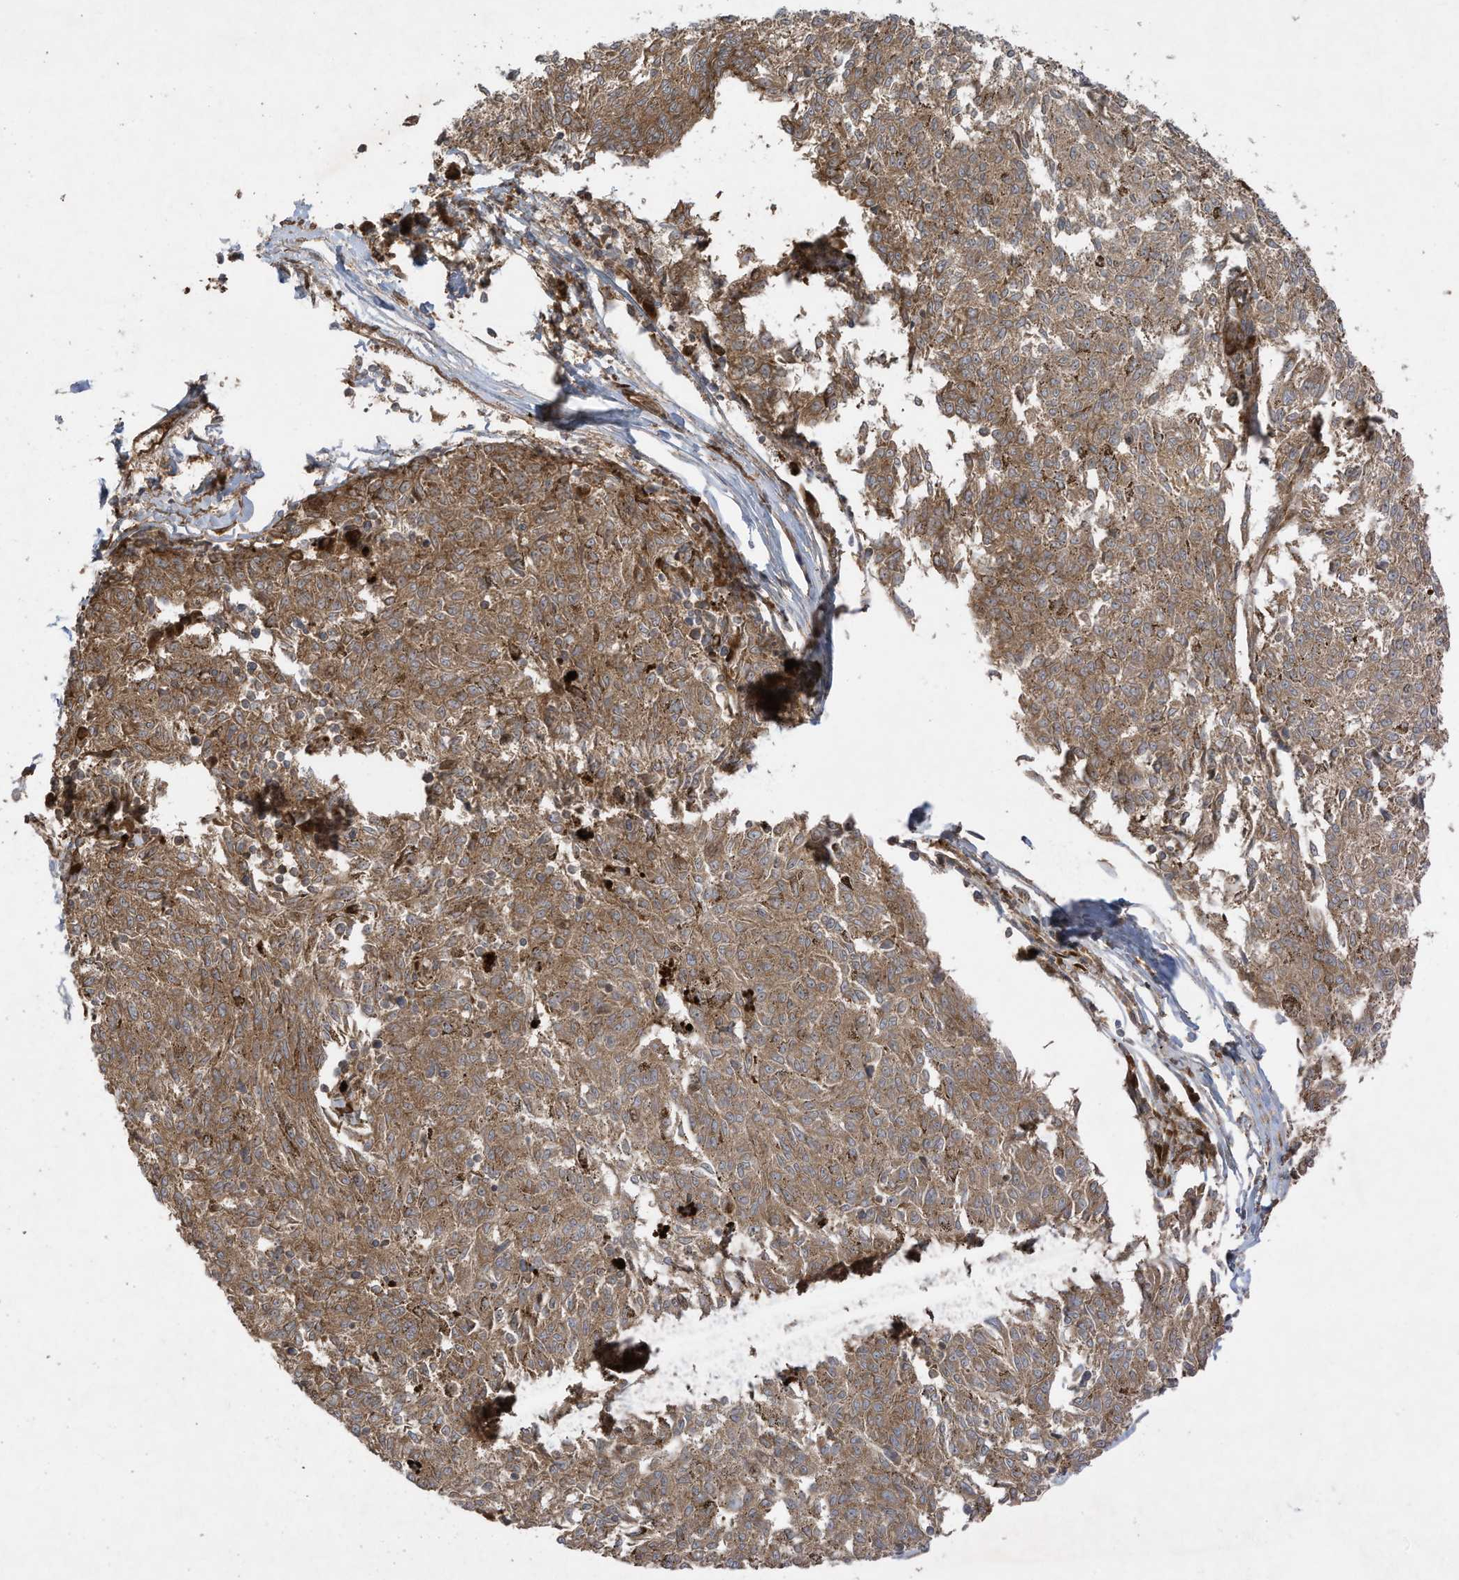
{"staining": {"intensity": "moderate", "quantity": ">75%", "location": "cytoplasmic/membranous"}, "tissue": "melanoma", "cell_type": "Tumor cells", "image_type": "cancer", "snomed": [{"axis": "morphology", "description": "Malignant melanoma, NOS"}, {"axis": "topography", "description": "Skin"}], "caption": "Protein staining by immunohistochemistry (IHC) displays moderate cytoplasmic/membranous staining in approximately >75% of tumor cells in malignant melanoma.", "gene": "DDIT4", "patient": {"sex": "female", "age": 72}}